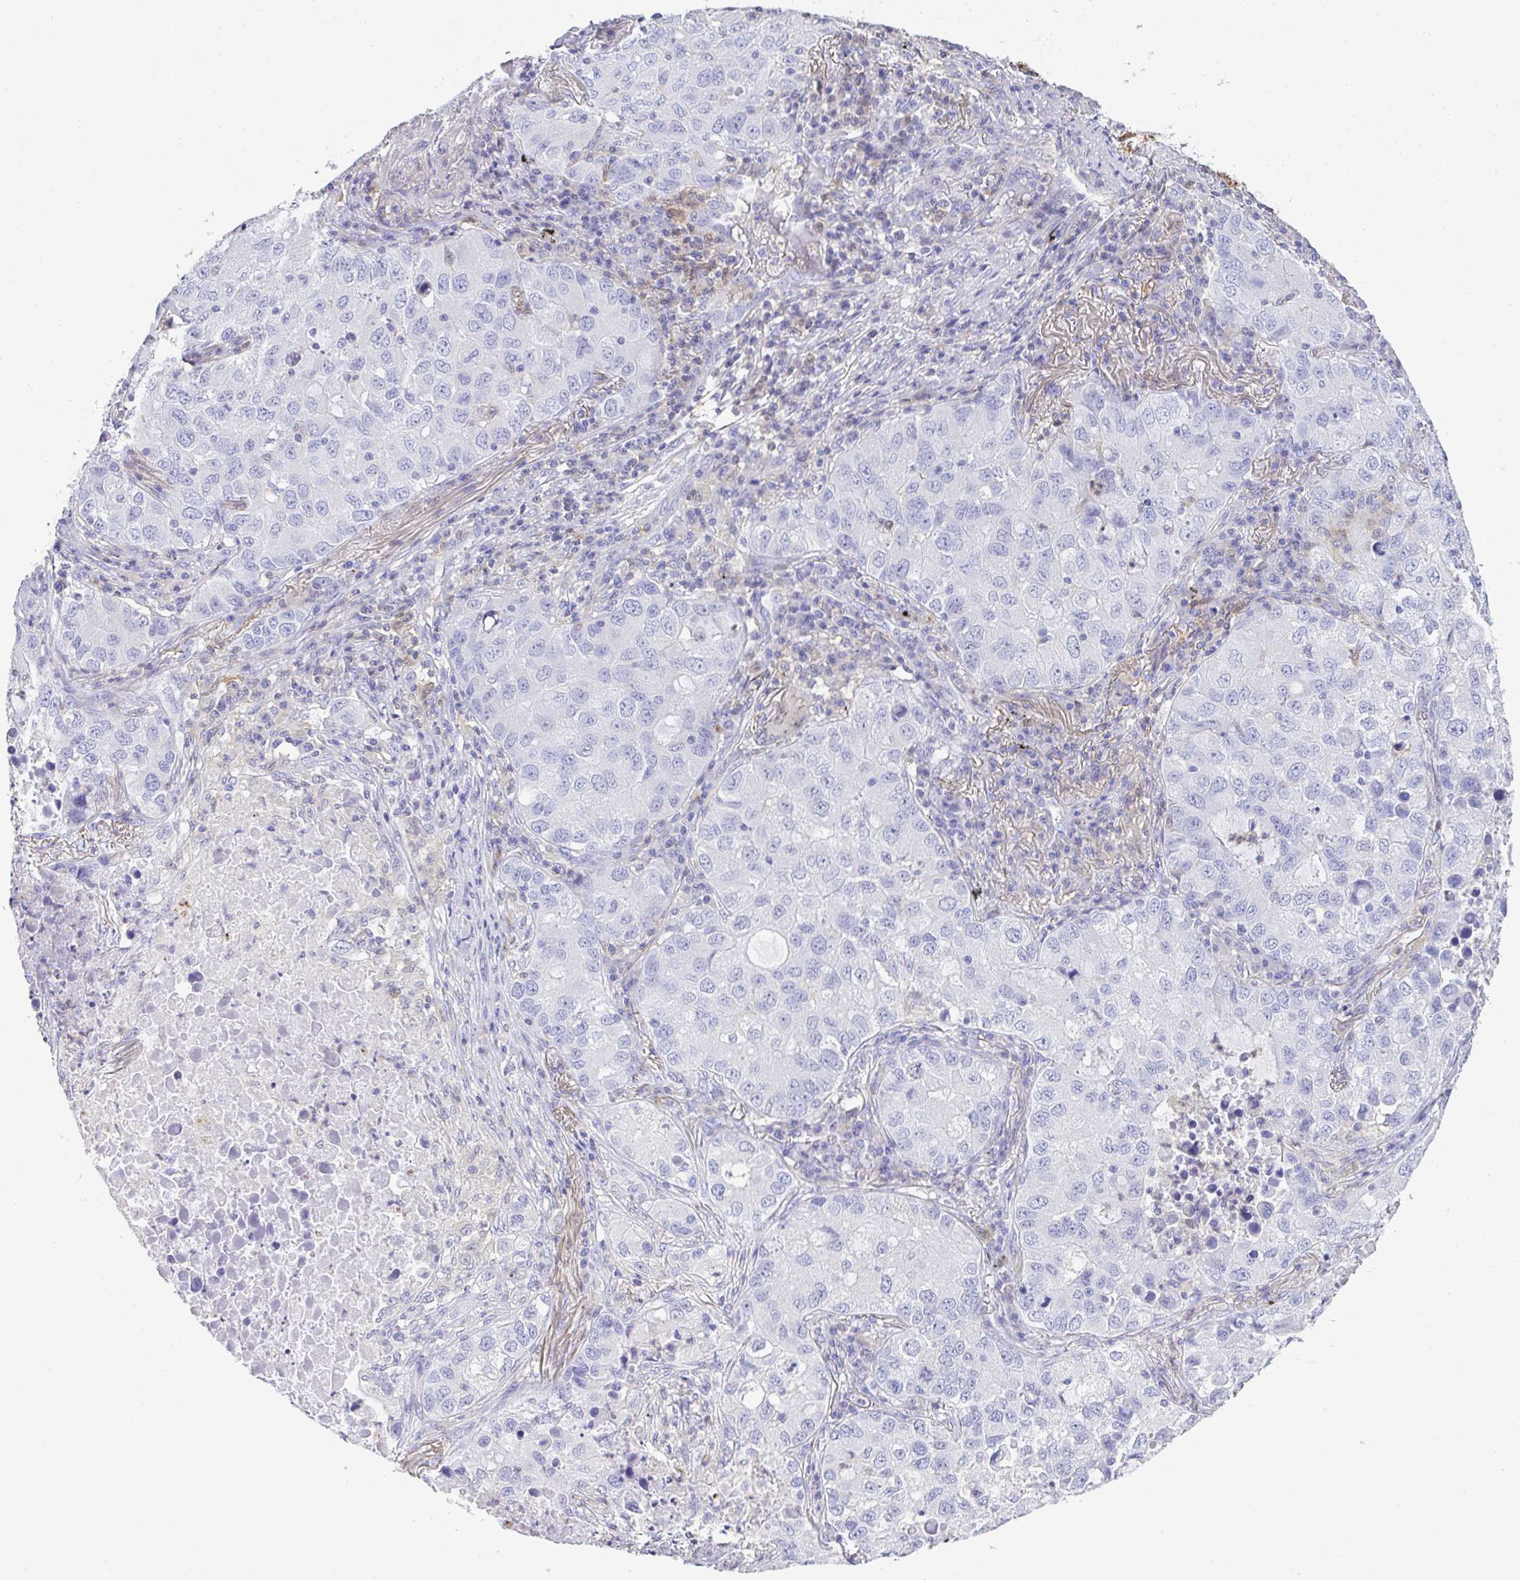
{"staining": {"intensity": "negative", "quantity": "none", "location": "none"}, "tissue": "lung cancer", "cell_type": "Tumor cells", "image_type": "cancer", "snomed": [{"axis": "morphology", "description": "Normal morphology"}, {"axis": "morphology", "description": "Adenocarcinoma, NOS"}, {"axis": "topography", "description": "Lymph node"}, {"axis": "topography", "description": "Lung"}], "caption": "There is no significant staining in tumor cells of adenocarcinoma (lung).", "gene": "TNFAIP8", "patient": {"sex": "female", "age": 51}}